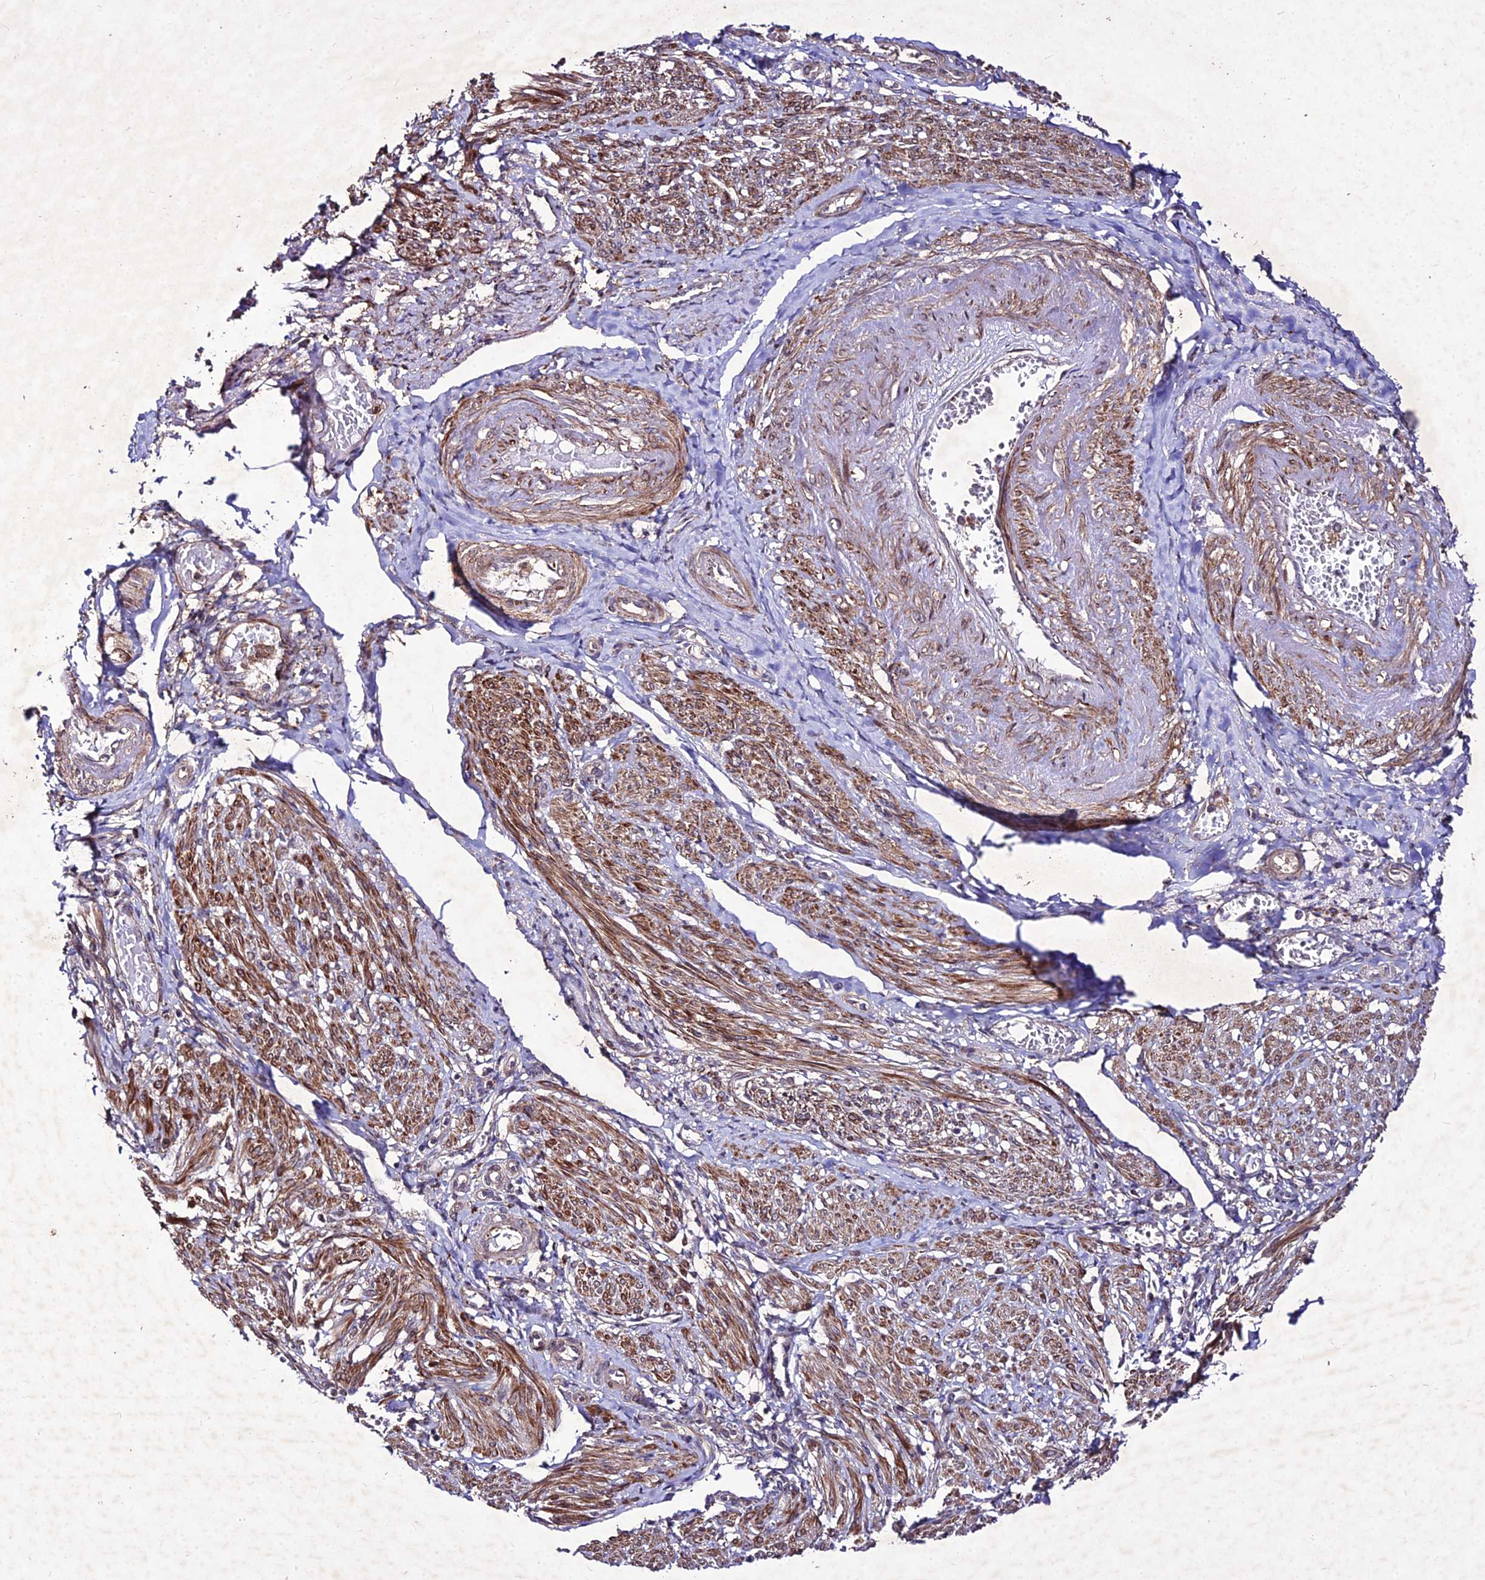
{"staining": {"intensity": "moderate", "quantity": ">75%", "location": "cytoplasmic/membranous"}, "tissue": "smooth muscle", "cell_type": "Smooth muscle cells", "image_type": "normal", "snomed": [{"axis": "morphology", "description": "Normal tissue, NOS"}, {"axis": "topography", "description": "Smooth muscle"}], "caption": "Protein expression analysis of unremarkable smooth muscle demonstrates moderate cytoplasmic/membranous positivity in about >75% of smooth muscle cells. The staining was performed using DAB to visualize the protein expression in brown, while the nuclei were stained in blue with hematoxylin (Magnification: 20x).", "gene": "ZNF766", "patient": {"sex": "female", "age": 39}}